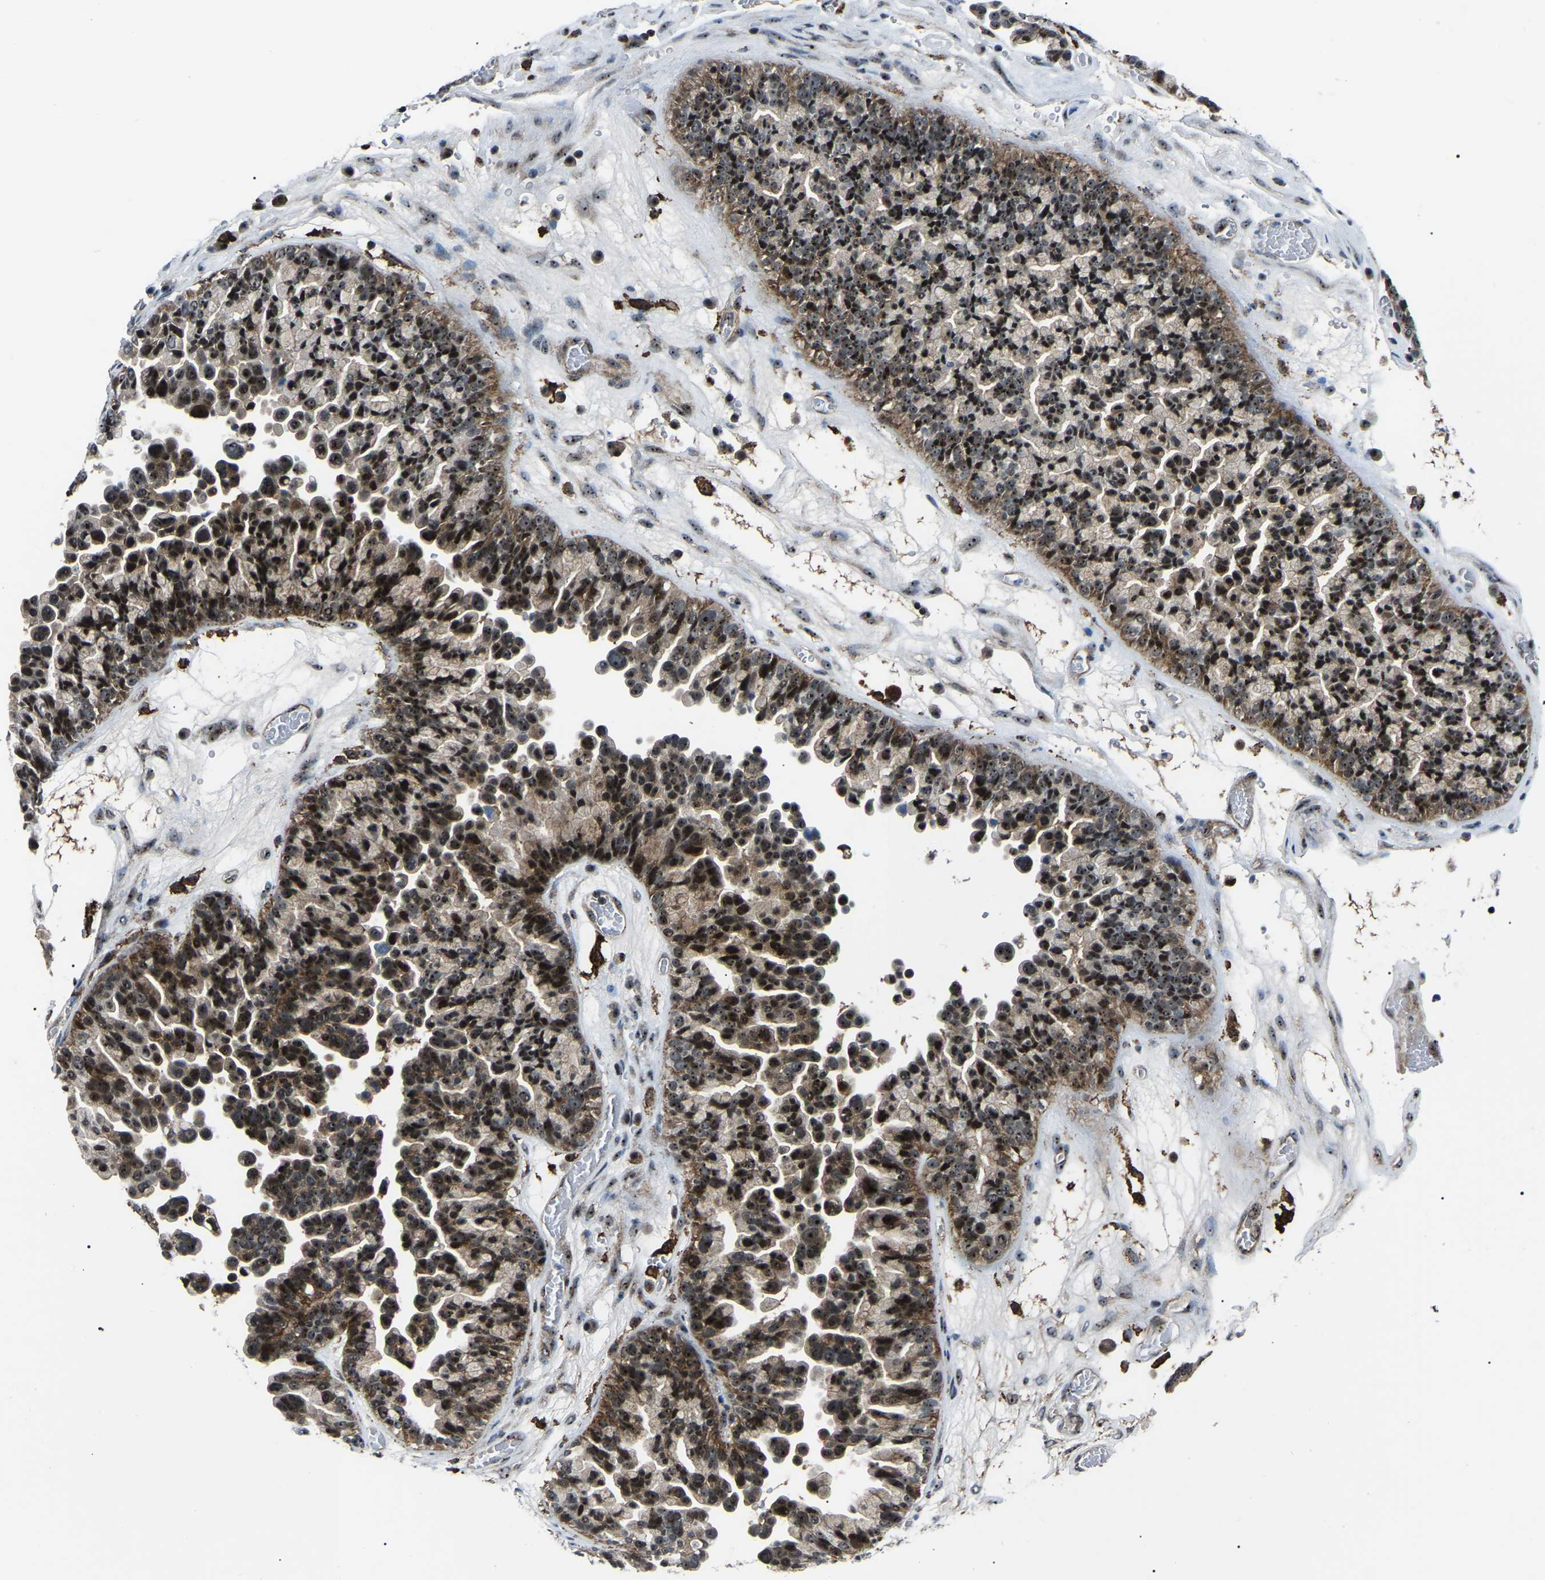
{"staining": {"intensity": "strong", "quantity": ">75%", "location": "nuclear"}, "tissue": "ovarian cancer", "cell_type": "Tumor cells", "image_type": "cancer", "snomed": [{"axis": "morphology", "description": "Cystadenocarcinoma, serous, NOS"}, {"axis": "topography", "description": "Ovary"}], "caption": "This histopathology image displays IHC staining of ovarian cancer, with high strong nuclear staining in approximately >75% of tumor cells.", "gene": "RRP1B", "patient": {"sex": "female", "age": 56}}